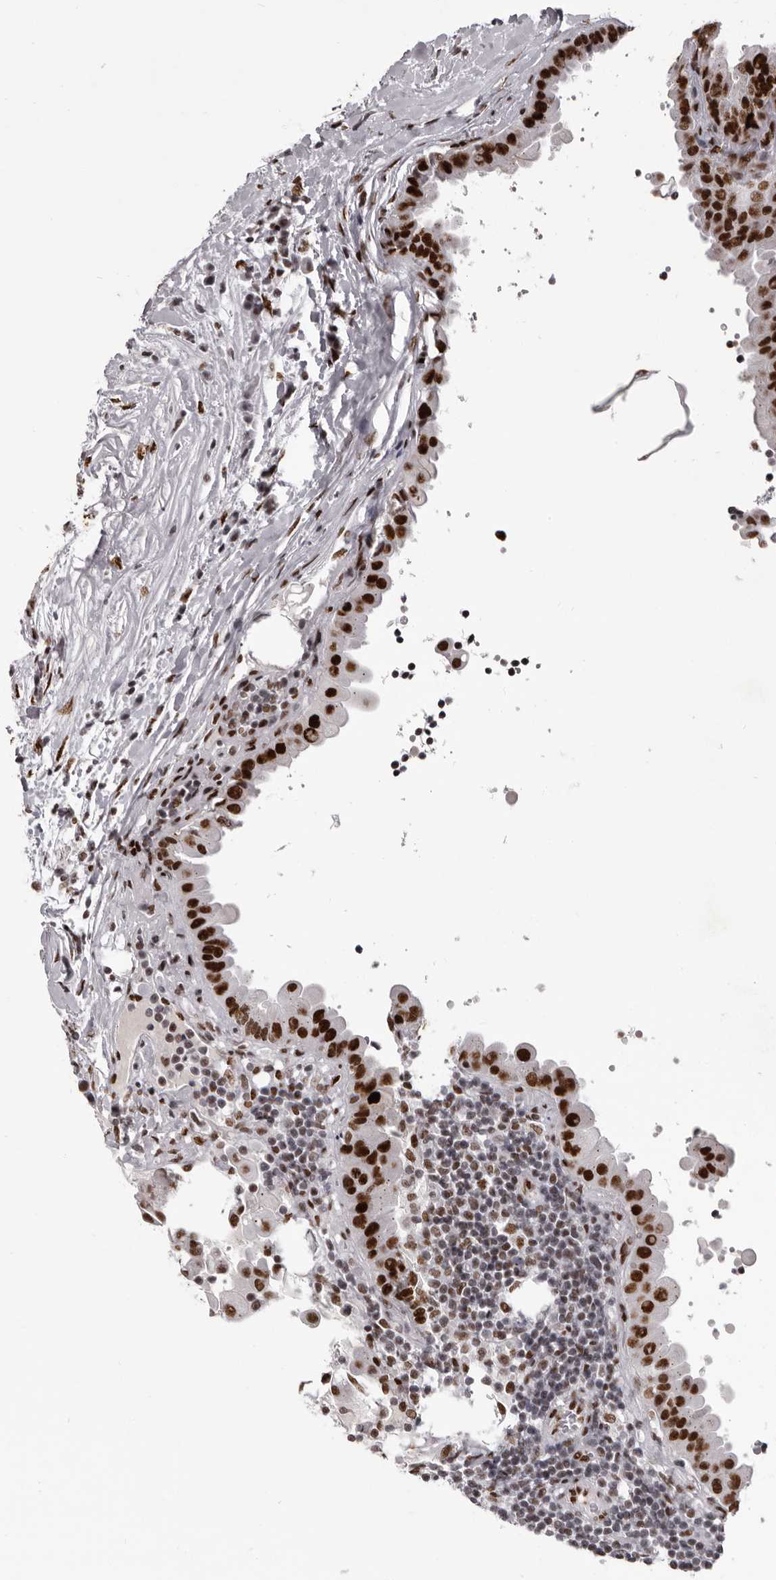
{"staining": {"intensity": "strong", "quantity": ">75%", "location": "nuclear"}, "tissue": "thyroid cancer", "cell_type": "Tumor cells", "image_type": "cancer", "snomed": [{"axis": "morphology", "description": "Papillary adenocarcinoma, NOS"}, {"axis": "topography", "description": "Thyroid gland"}], "caption": "Papillary adenocarcinoma (thyroid) stained with a protein marker shows strong staining in tumor cells.", "gene": "NUMA1", "patient": {"sex": "male", "age": 33}}